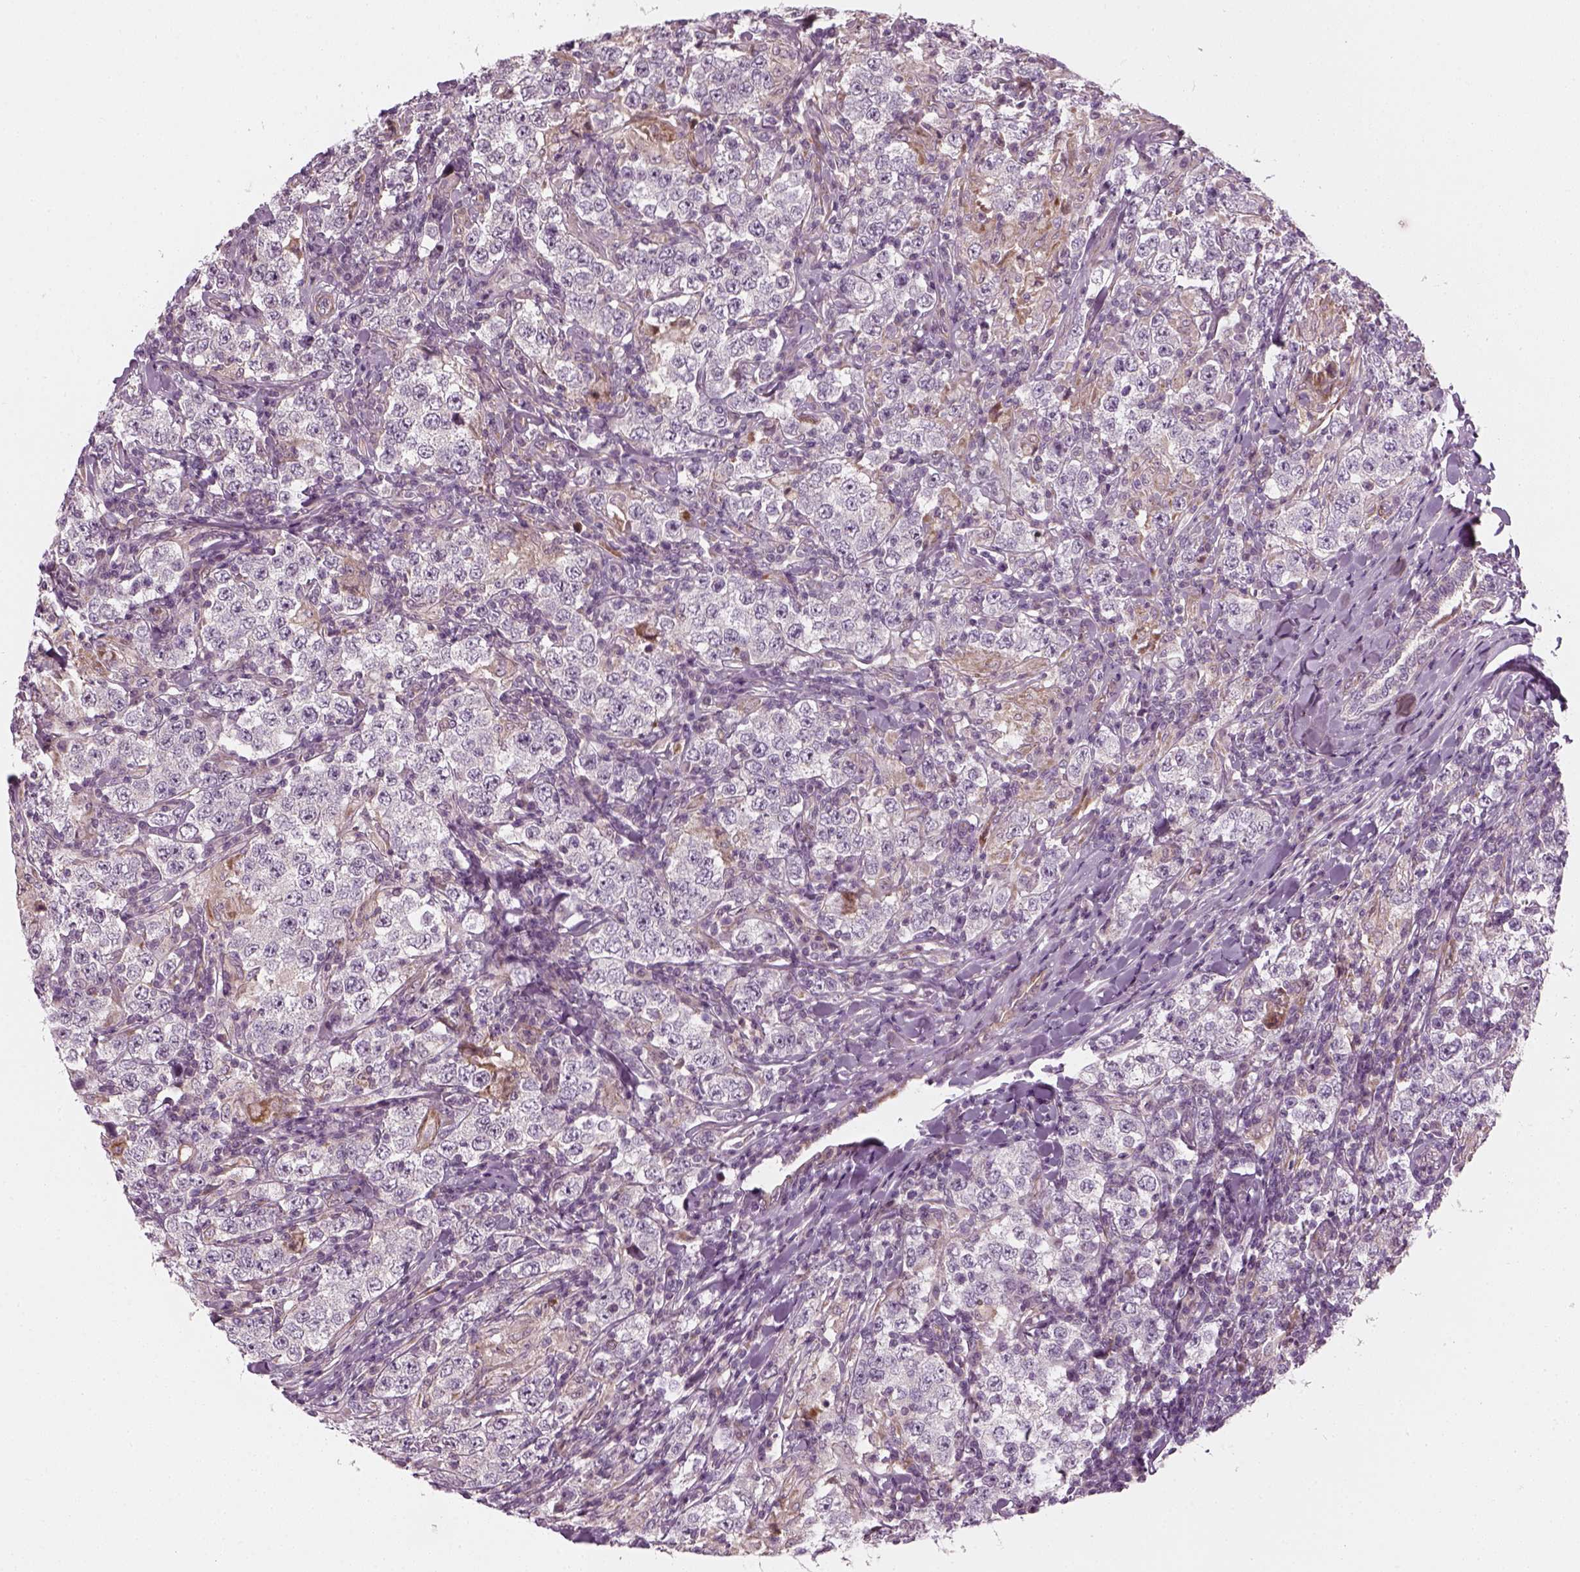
{"staining": {"intensity": "negative", "quantity": "none", "location": "none"}, "tissue": "testis cancer", "cell_type": "Tumor cells", "image_type": "cancer", "snomed": [{"axis": "morphology", "description": "Seminoma, NOS"}, {"axis": "morphology", "description": "Carcinoma, Embryonal, NOS"}, {"axis": "topography", "description": "Testis"}], "caption": "Immunohistochemical staining of testis cancer exhibits no significant positivity in tumor cells.", "gene": "DNASE1L1", "patient": {"sex": "male", "age": 41}}